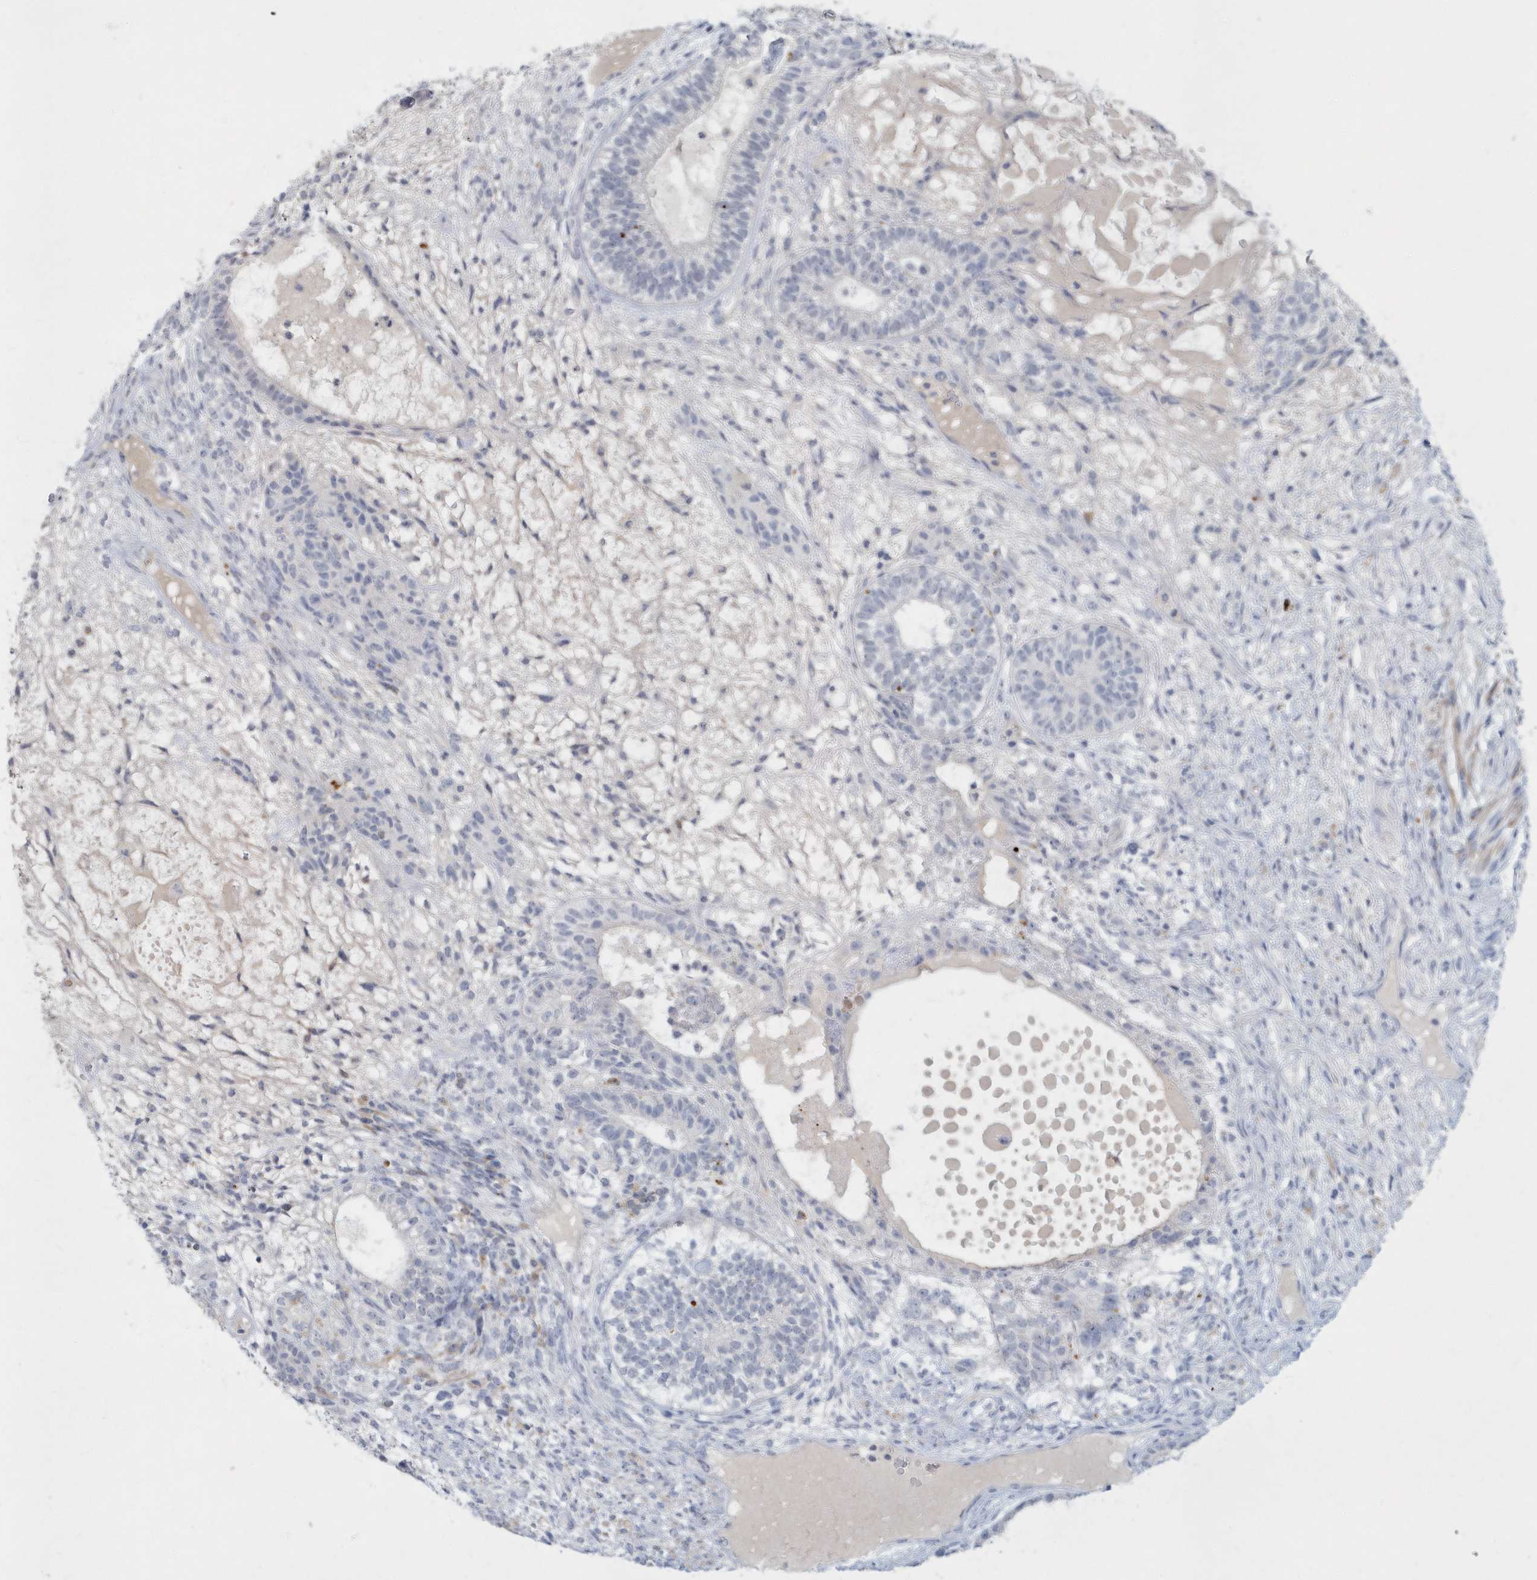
{"staining": {"intensity": "negative", "quantity": "none", "location": "none"}, "tissue": "testis cancer", "cell_type": "Tumor cells", "image_type": "cancer", "snomed": [{"axis": "morphology", "description": "Seminoma, NOS"}, {"axis": "morphology", "description": "Carcinoma, Embryonal, NOS"}, {"axis": "topography", "description": "Testis"}], "caption": "An image of testis cancer stained for a protein exhibits no brown staining in tumor cells.", "gene": "MYOT", "patient": {"sex": "male", "age": 28}}